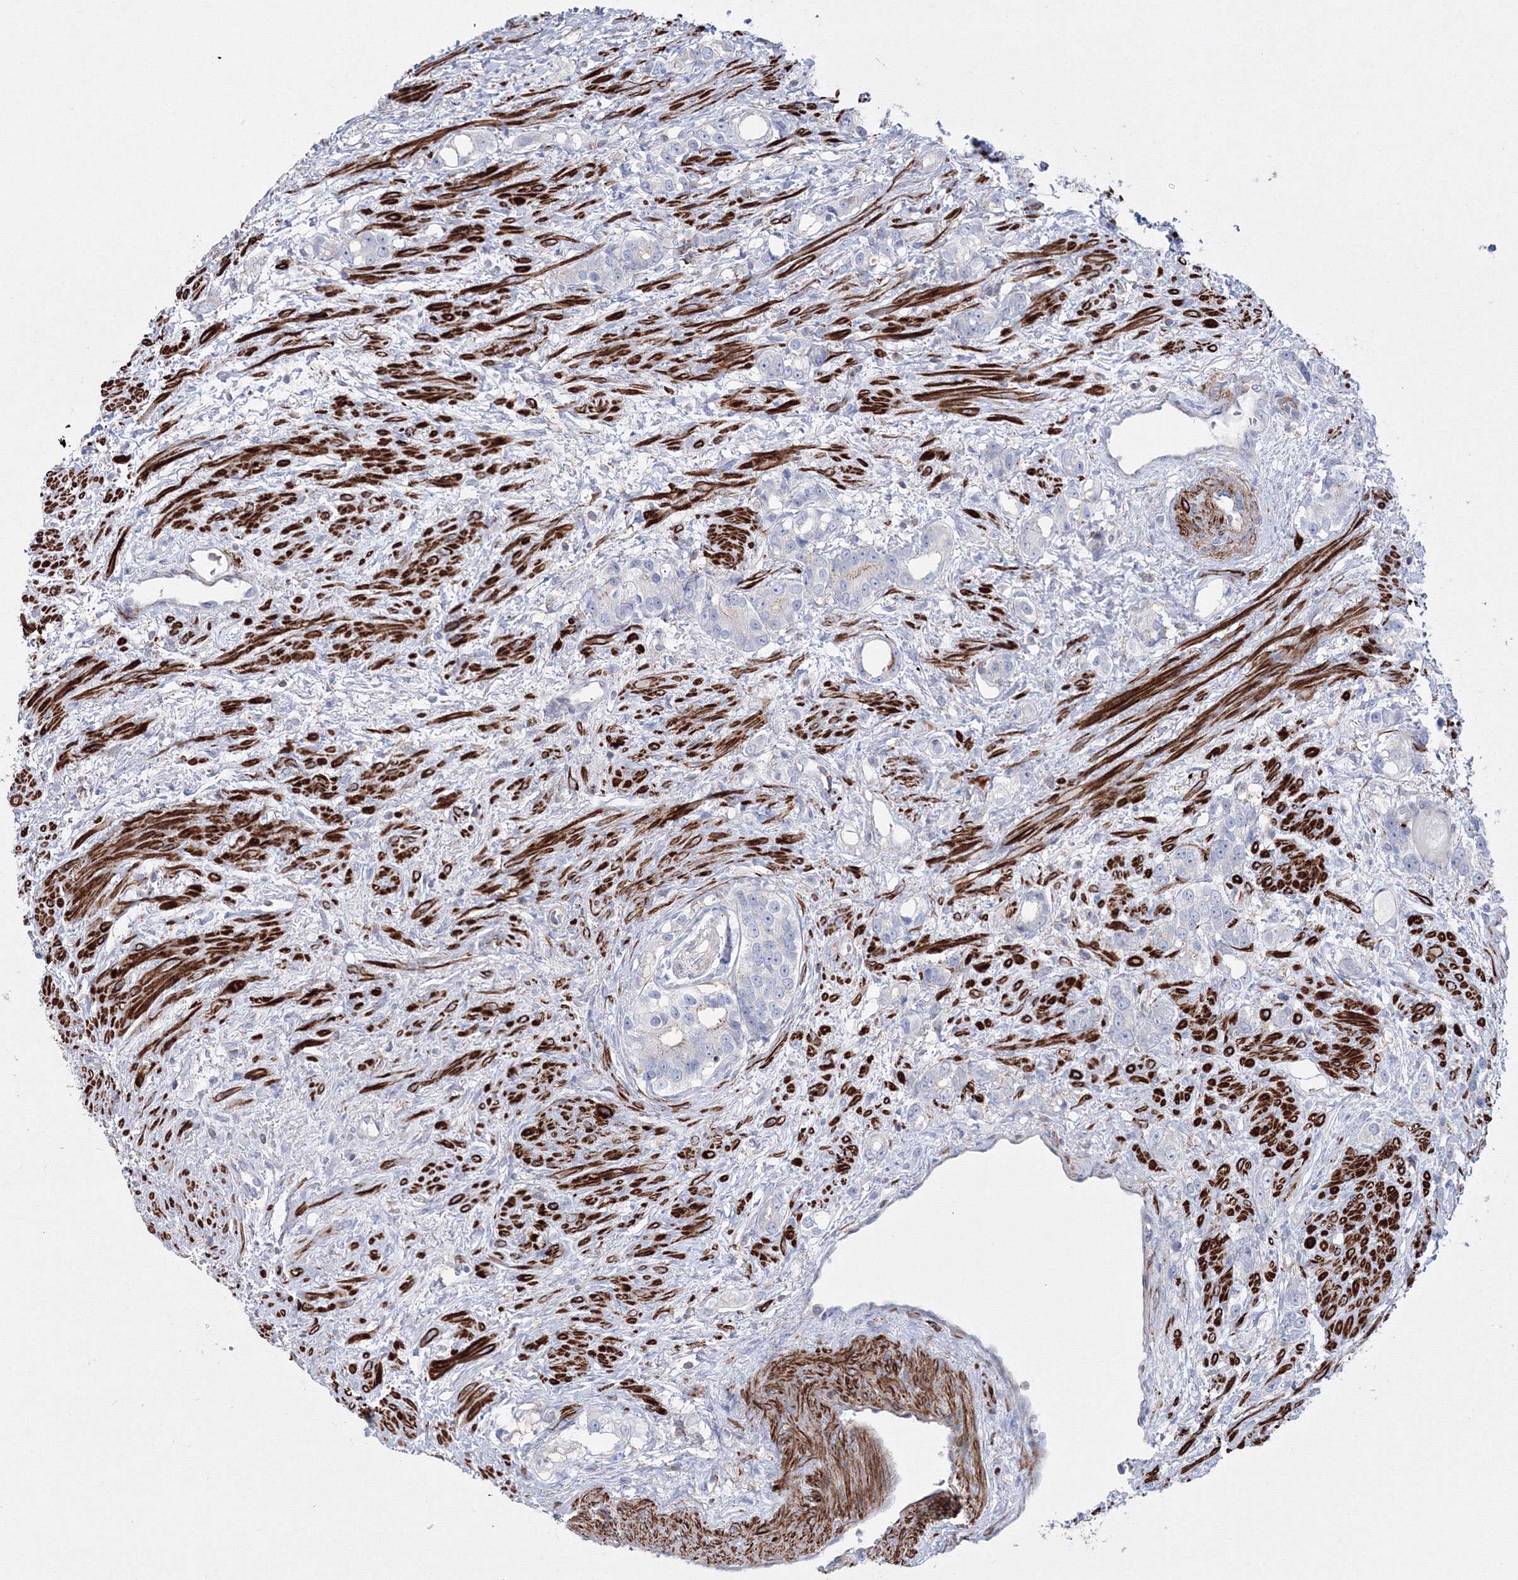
{"staining": {"intensity": "negative", "quantity": "none", "location": "none"}, "tissue": "prostate cancer", "cell_type": "Tumor cells", "image_type": "cancer", "snomed": [{"axis": "morphology", "description": "Adenocarcinoma, High grade"}, {"axis": "topography", "description": "Prostate"}], "caption": "DAB immunohistochemical staining of human prostate cancer (adenocarcinoma (high-grade)) demonstrates no significant expression in tumor cells.", "gene": "GPR82", "patient": {"sex": "male", "age": 63}}